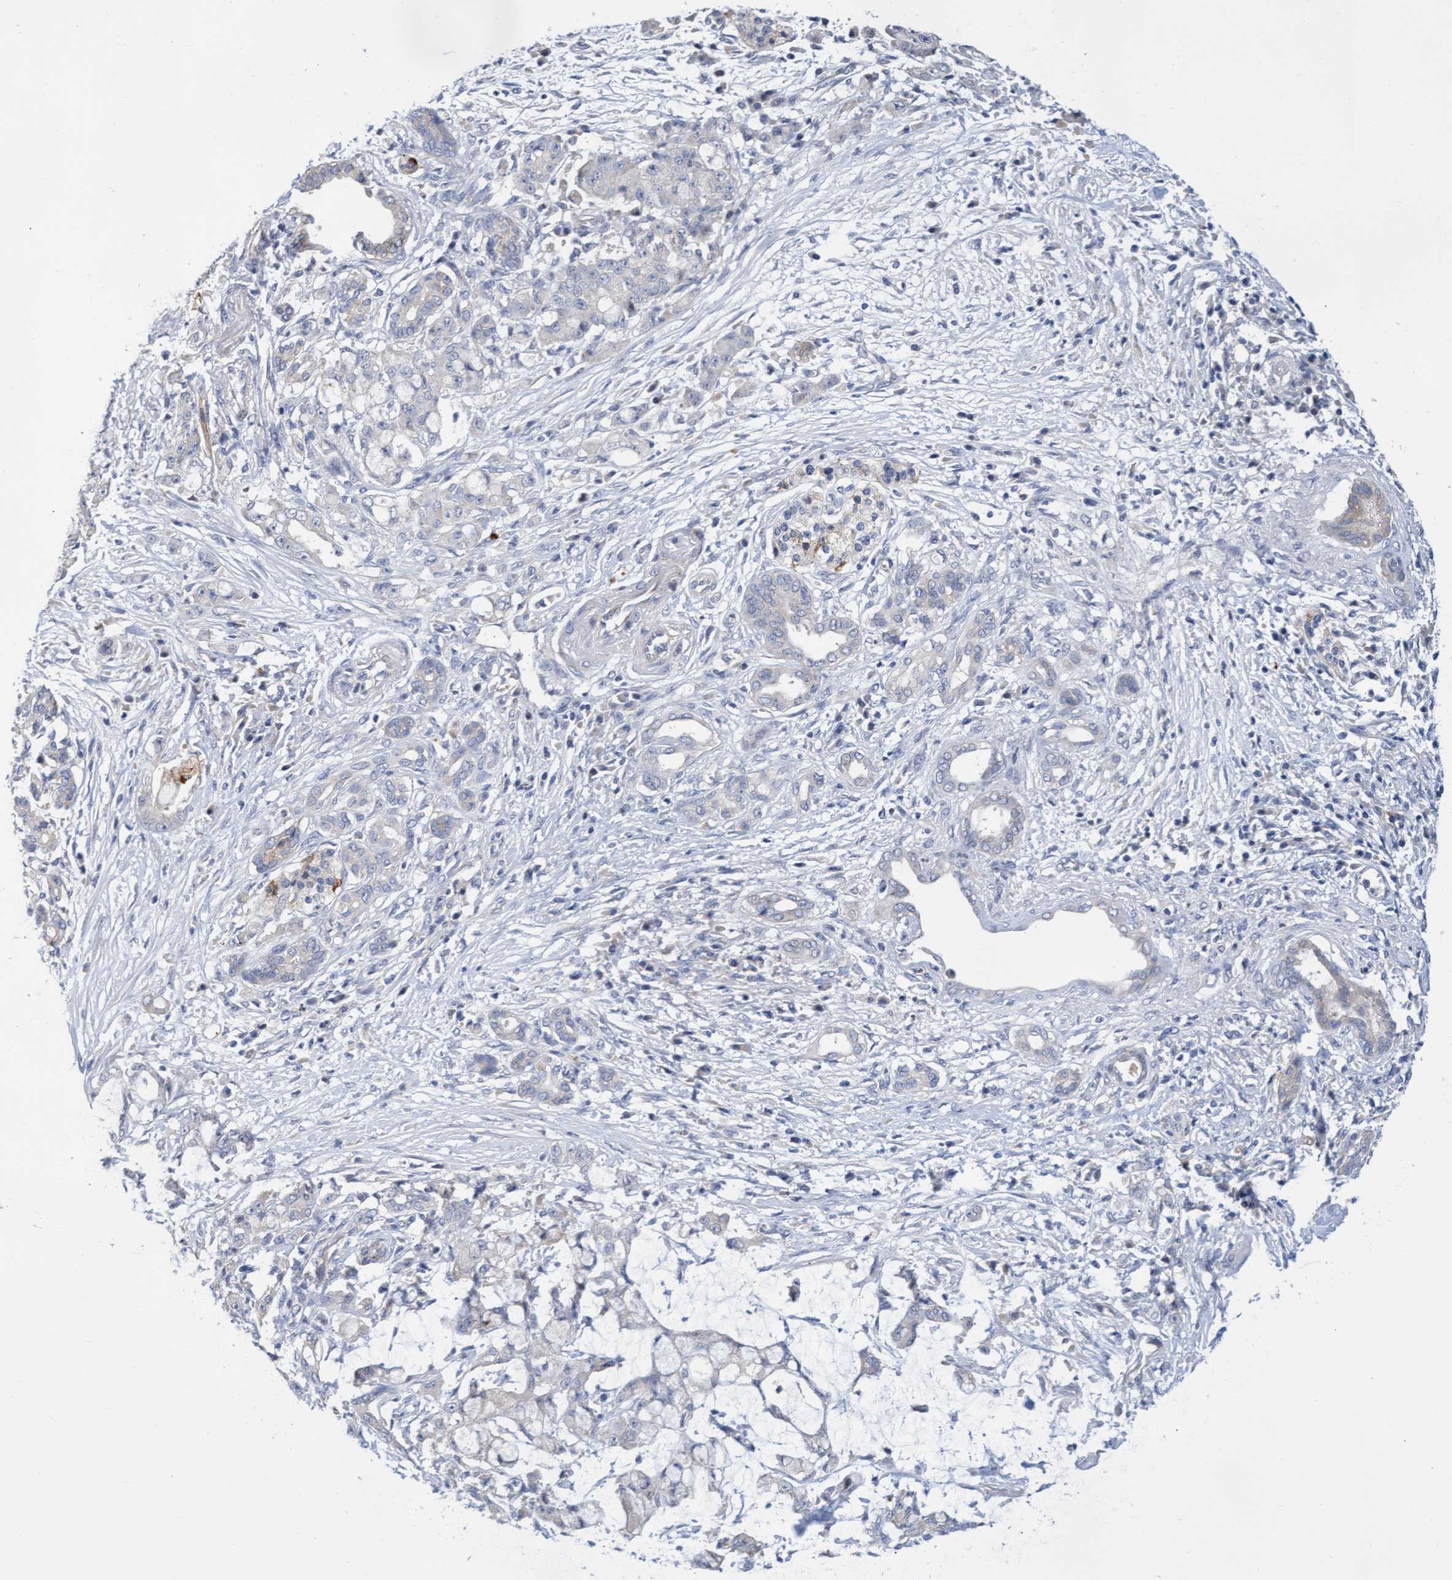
{"staining": {"intensity": "negative", "quantity": "none", "location": "none"}, "tissue": "pancreatic cancer", "cell_type": "Tumor cells", "image_type": "cancer", "snomed": [{"axis": "morphology", "description": "Adenocarcinoma, NOS"}, {"axis": "topography", "description": "Pancreas"}], "caption": "Human pancreatic cancer (adenocarcinoma) stained for a protein using immunohistochemistry displays no positivity in tumor cells.", "gene": "ABCF2", "patient": {"sex": "female", "age": 73}}